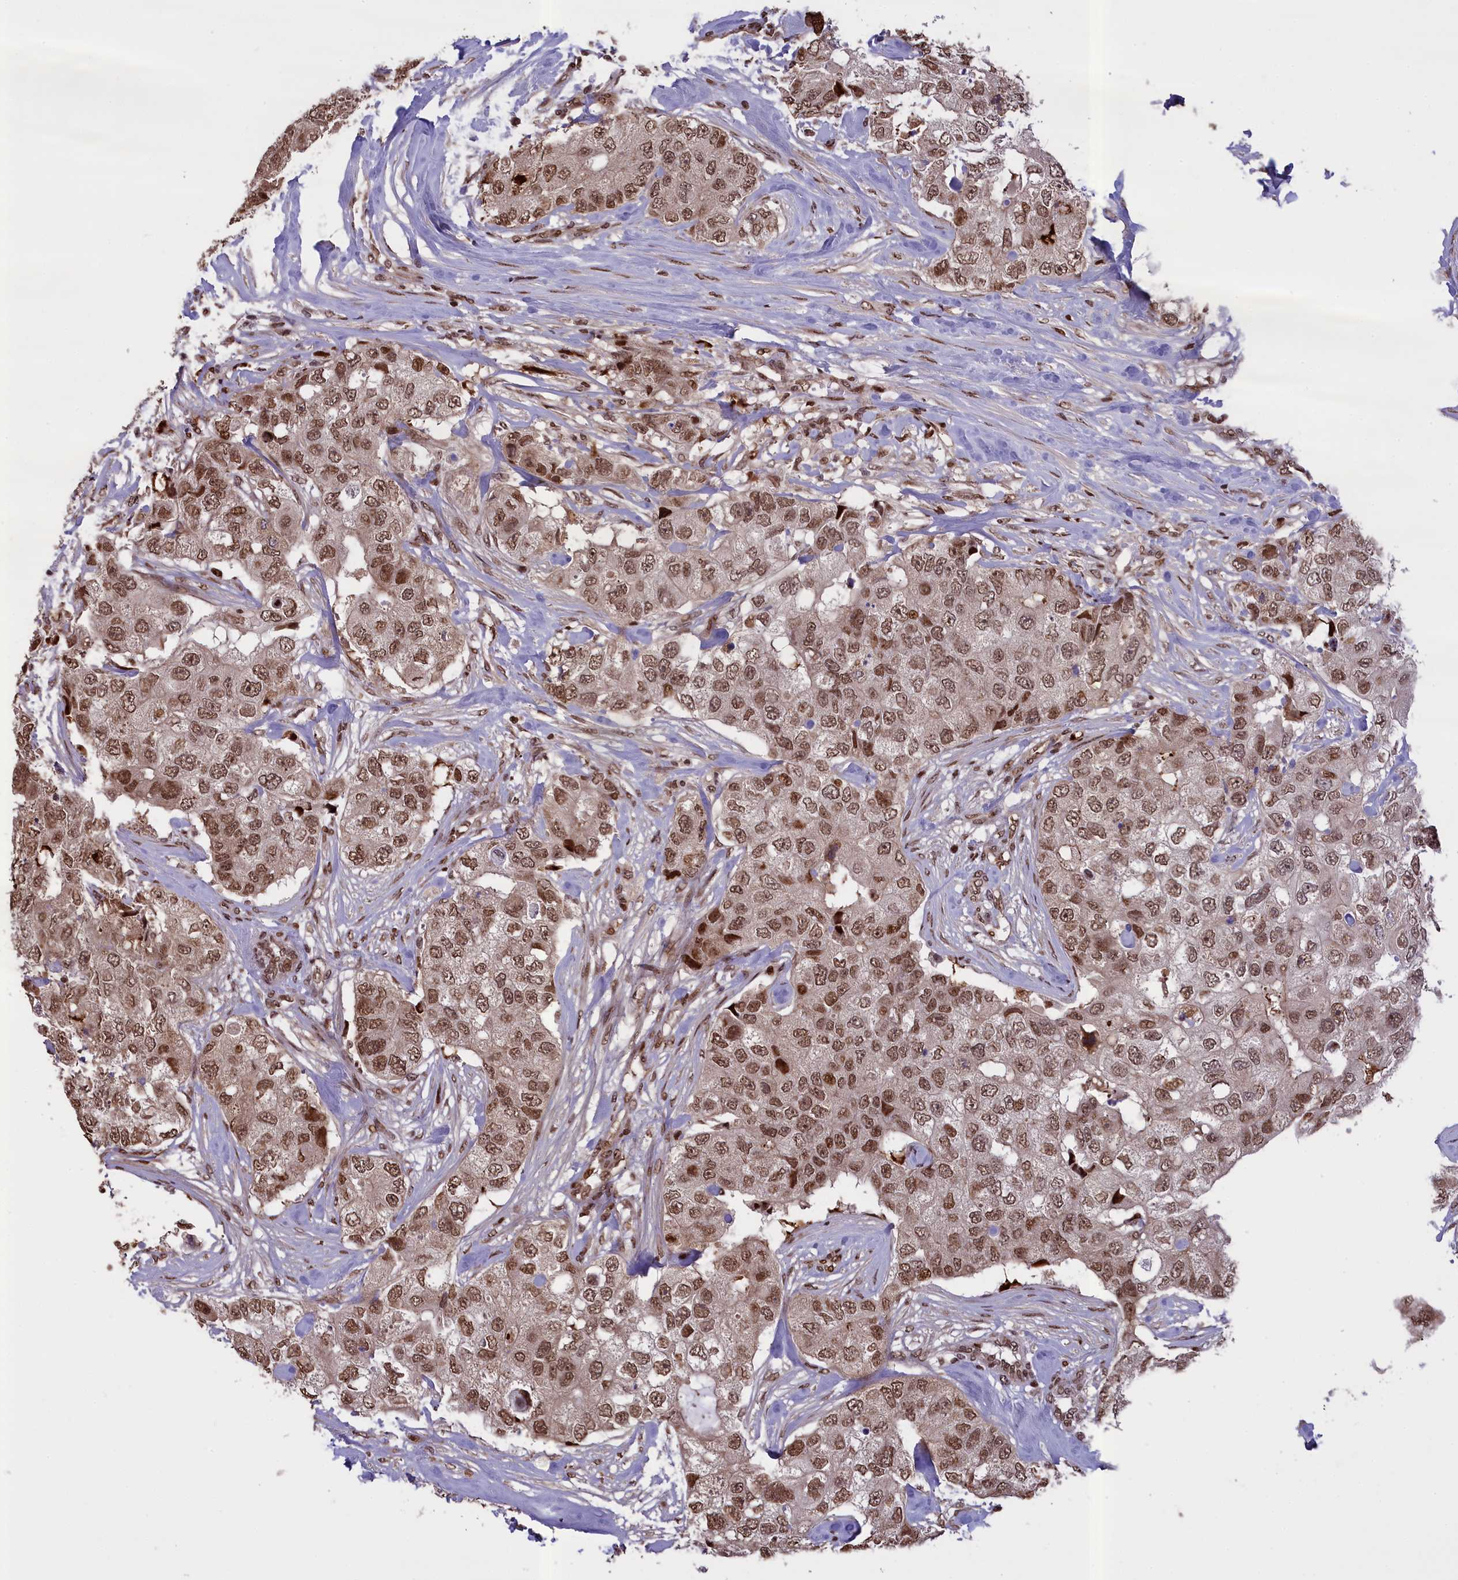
{"staining": {"intensity": "moderate", "quantity": ">75%", "location": "nuclear"}, "tissue": "breast cancer", "cell_type": "Tumor cells", "image_type": "cancer", "snomed": [{"axis": "morphology", "description": "Duct carcinoma"}, {"axis": "topography", "description": "Breast"}], "caption": "Breast cancer stained with IHC reveals moderate nuclear expression in about >75% of tumor cells.", "gene": "RELB", "patient": {"sex": "female", "age": 62}}